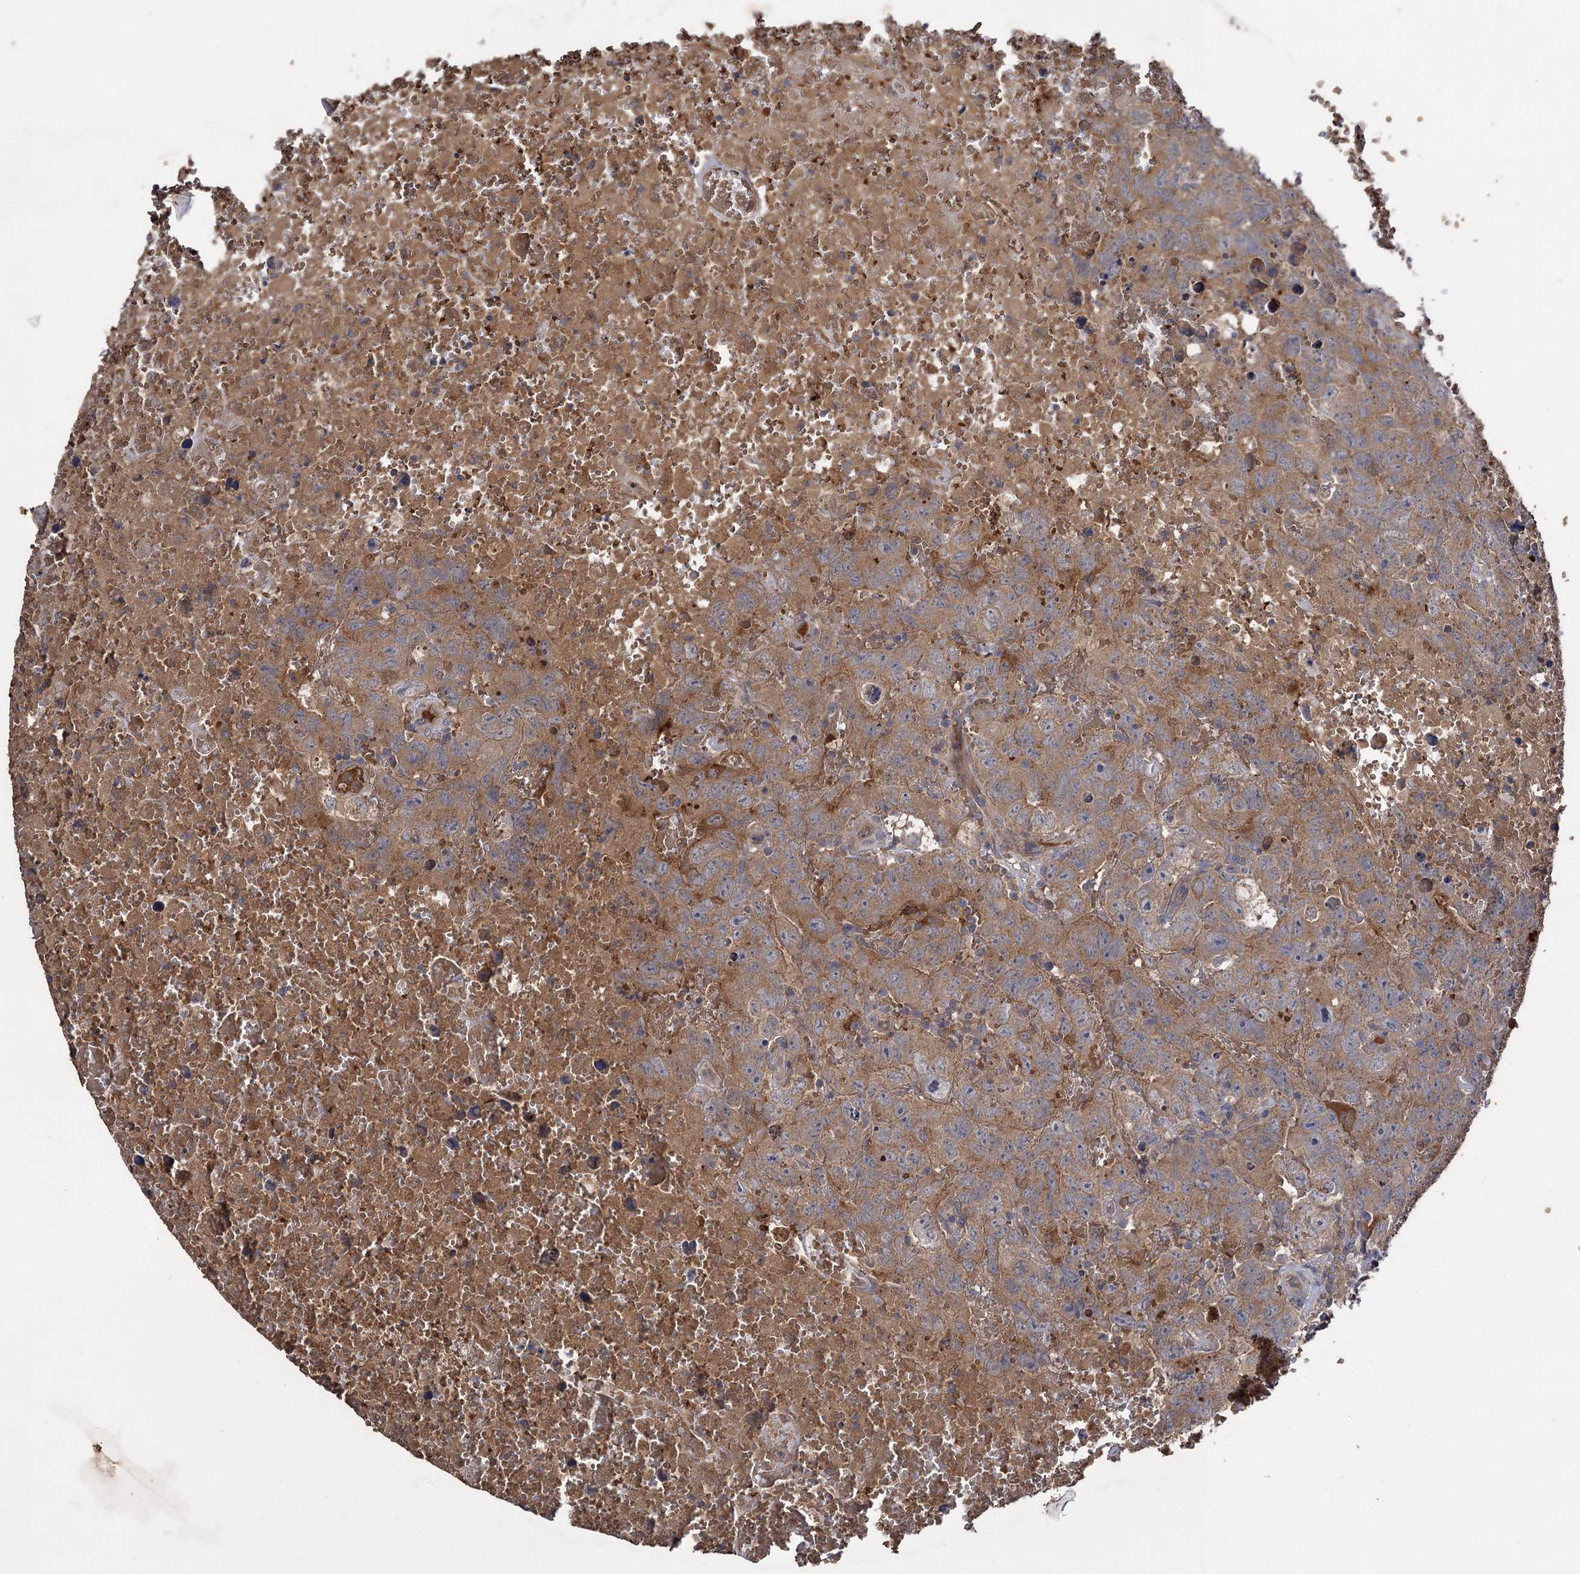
{"staining": {"intensity": "moderate", "quantity": ">75%", "location": "cytoplasmic/membranous"}, "tissue": "testis cancer", "cell_type": "Tumor cells", "image_type": "cancer", "snomed": [{"axis": "morphology", "description": "Carcinoma, Embryonal, NOS"}, {"axis": "topography", "description": "Testis"}], "caption": "Protein staining of testis embryonal carcinoma tissue demonstrates moderate cytoplasmic/membranous expression in approximately >75% of tumor cells.", "gene": "USP50", "patient": {"sex": "male", "age": 45}}